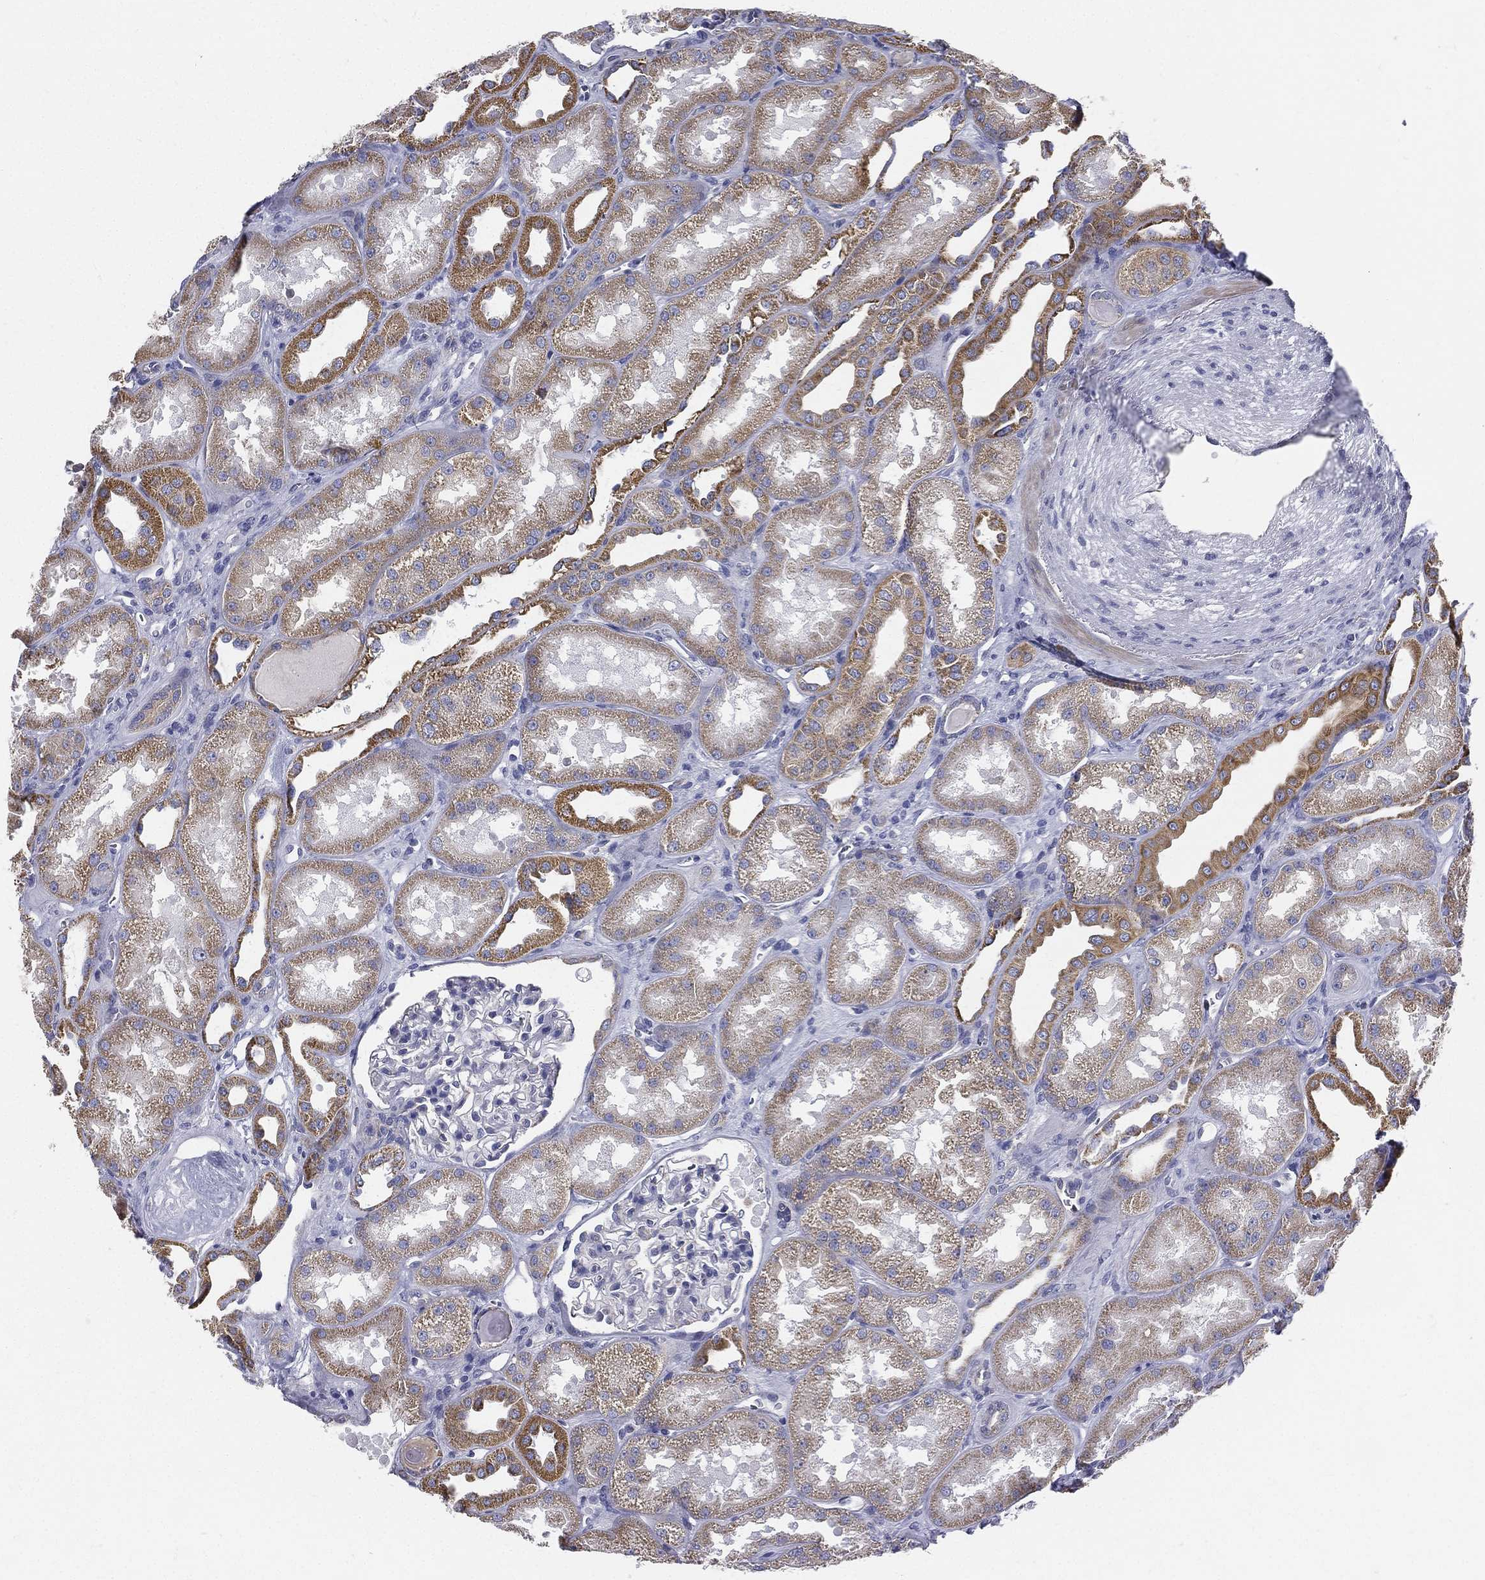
{"staining": {"intensity": "negative", "quantity": "none", "location": "none"}, "tissue": "kidney", "cell_type": "Cells in glomeruli", "image_type": "normal", "snomed": [{"axis": "morphology", "description": "Normal tissue, NOS"}, {"axis": "topography", "description": "Kidney"}], "caption": "A high-resolution micrograph shows IHC staining of benign kidney, which shows no significant staining in cells in glomeruli.", "gene": "PWWP3A", "patient": {"sex": "male", "age": 61}}